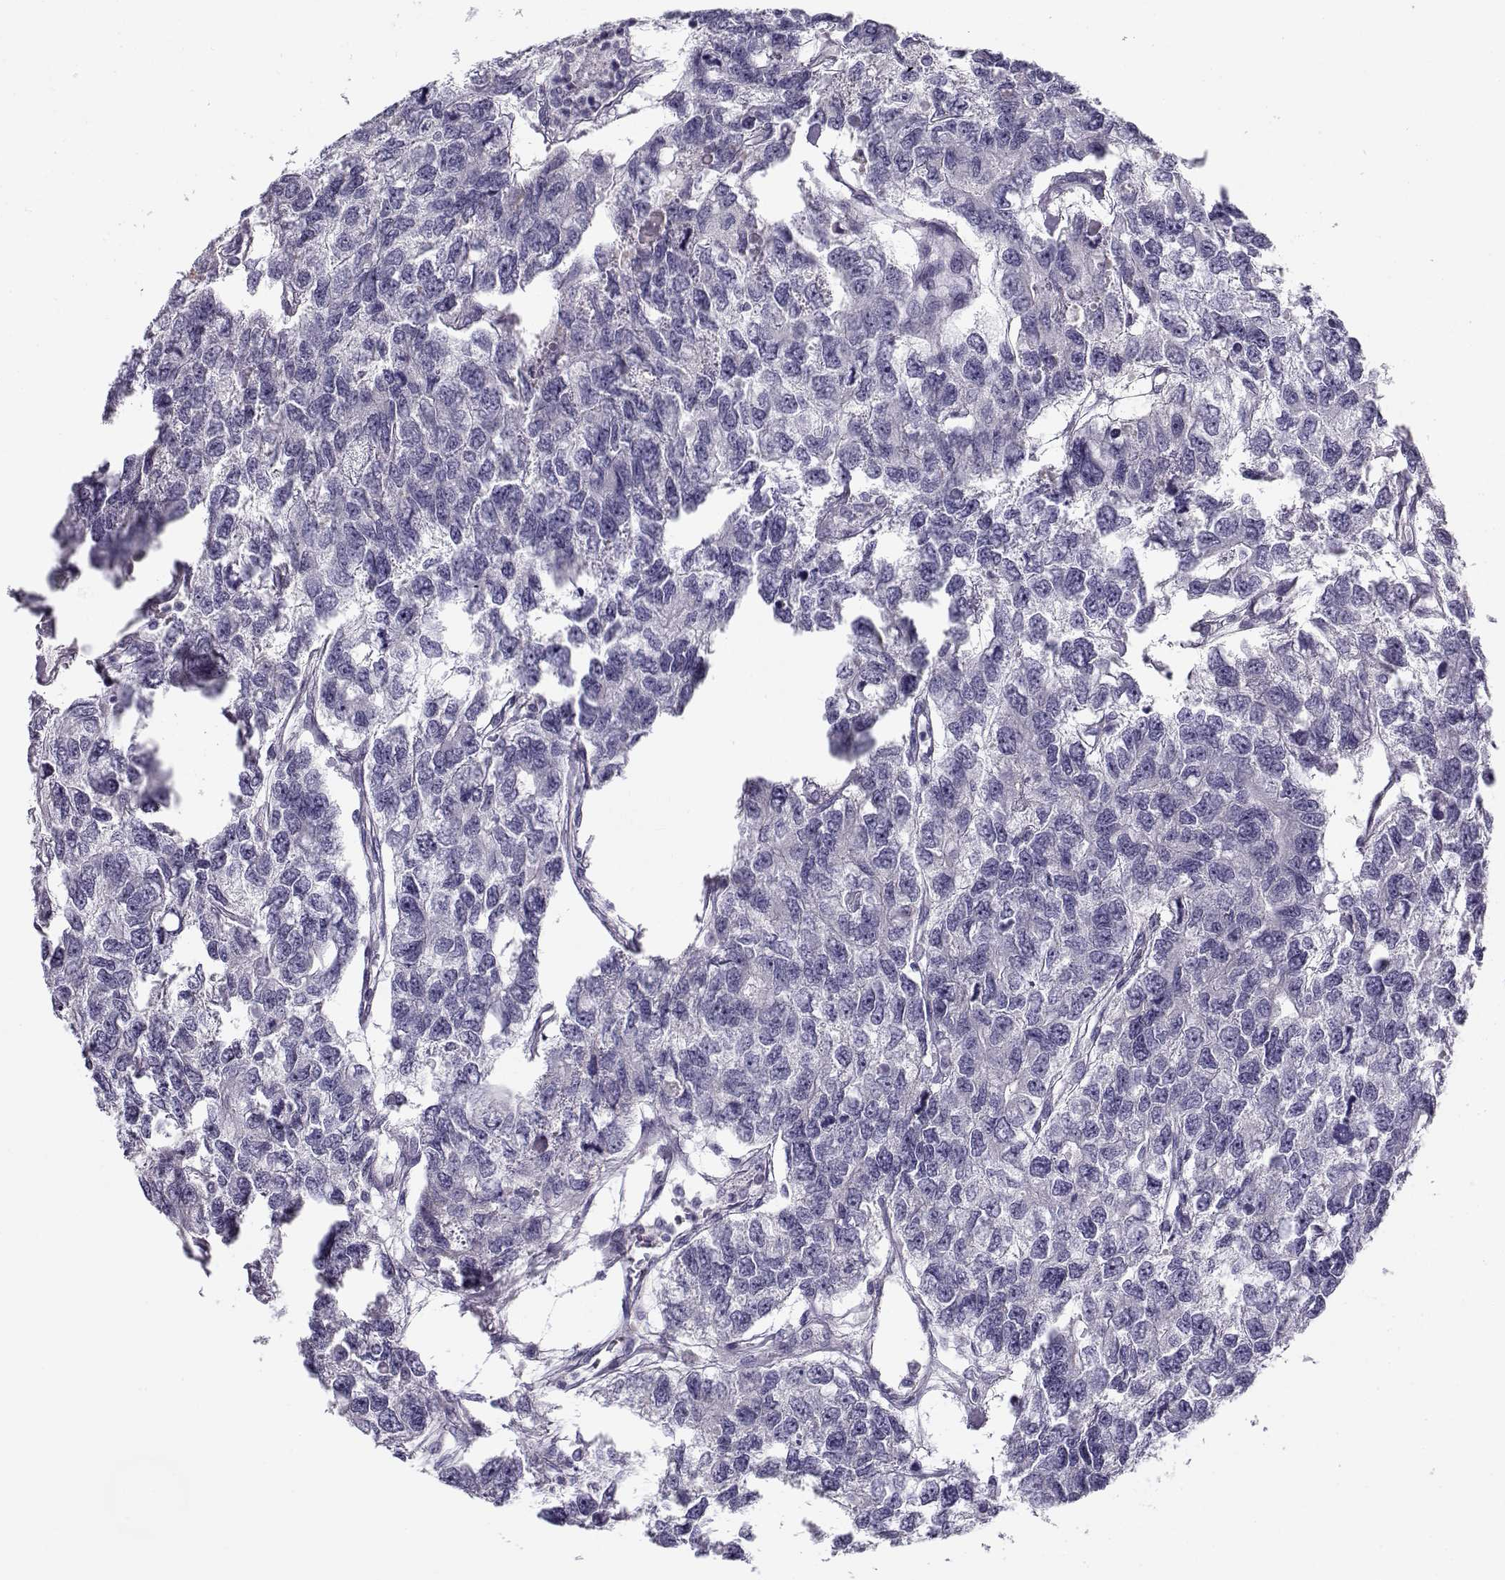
{"staining": {"intensity": "negative", "quantity": "none", "location": "none"}, "tissue": "testis cancer", "cell_type": "Tumor cells", "image_type": "cancer", "snomed": [{"axis": "morphology", "description": "Seminoma, NOS"}, {"axis": "topography", "description": "Testis"}], "caption": "IHC histopathology image of seminoma (testis) stained for a protein (brown), which exhibits no staining in tumor cells. (DAB (3,3'-diaminobenzidine) IHC visualized using brightfield microscopy, high magnification).", "gene": "CREB3L3", "patient": {"sex": "male", "age": 52}}